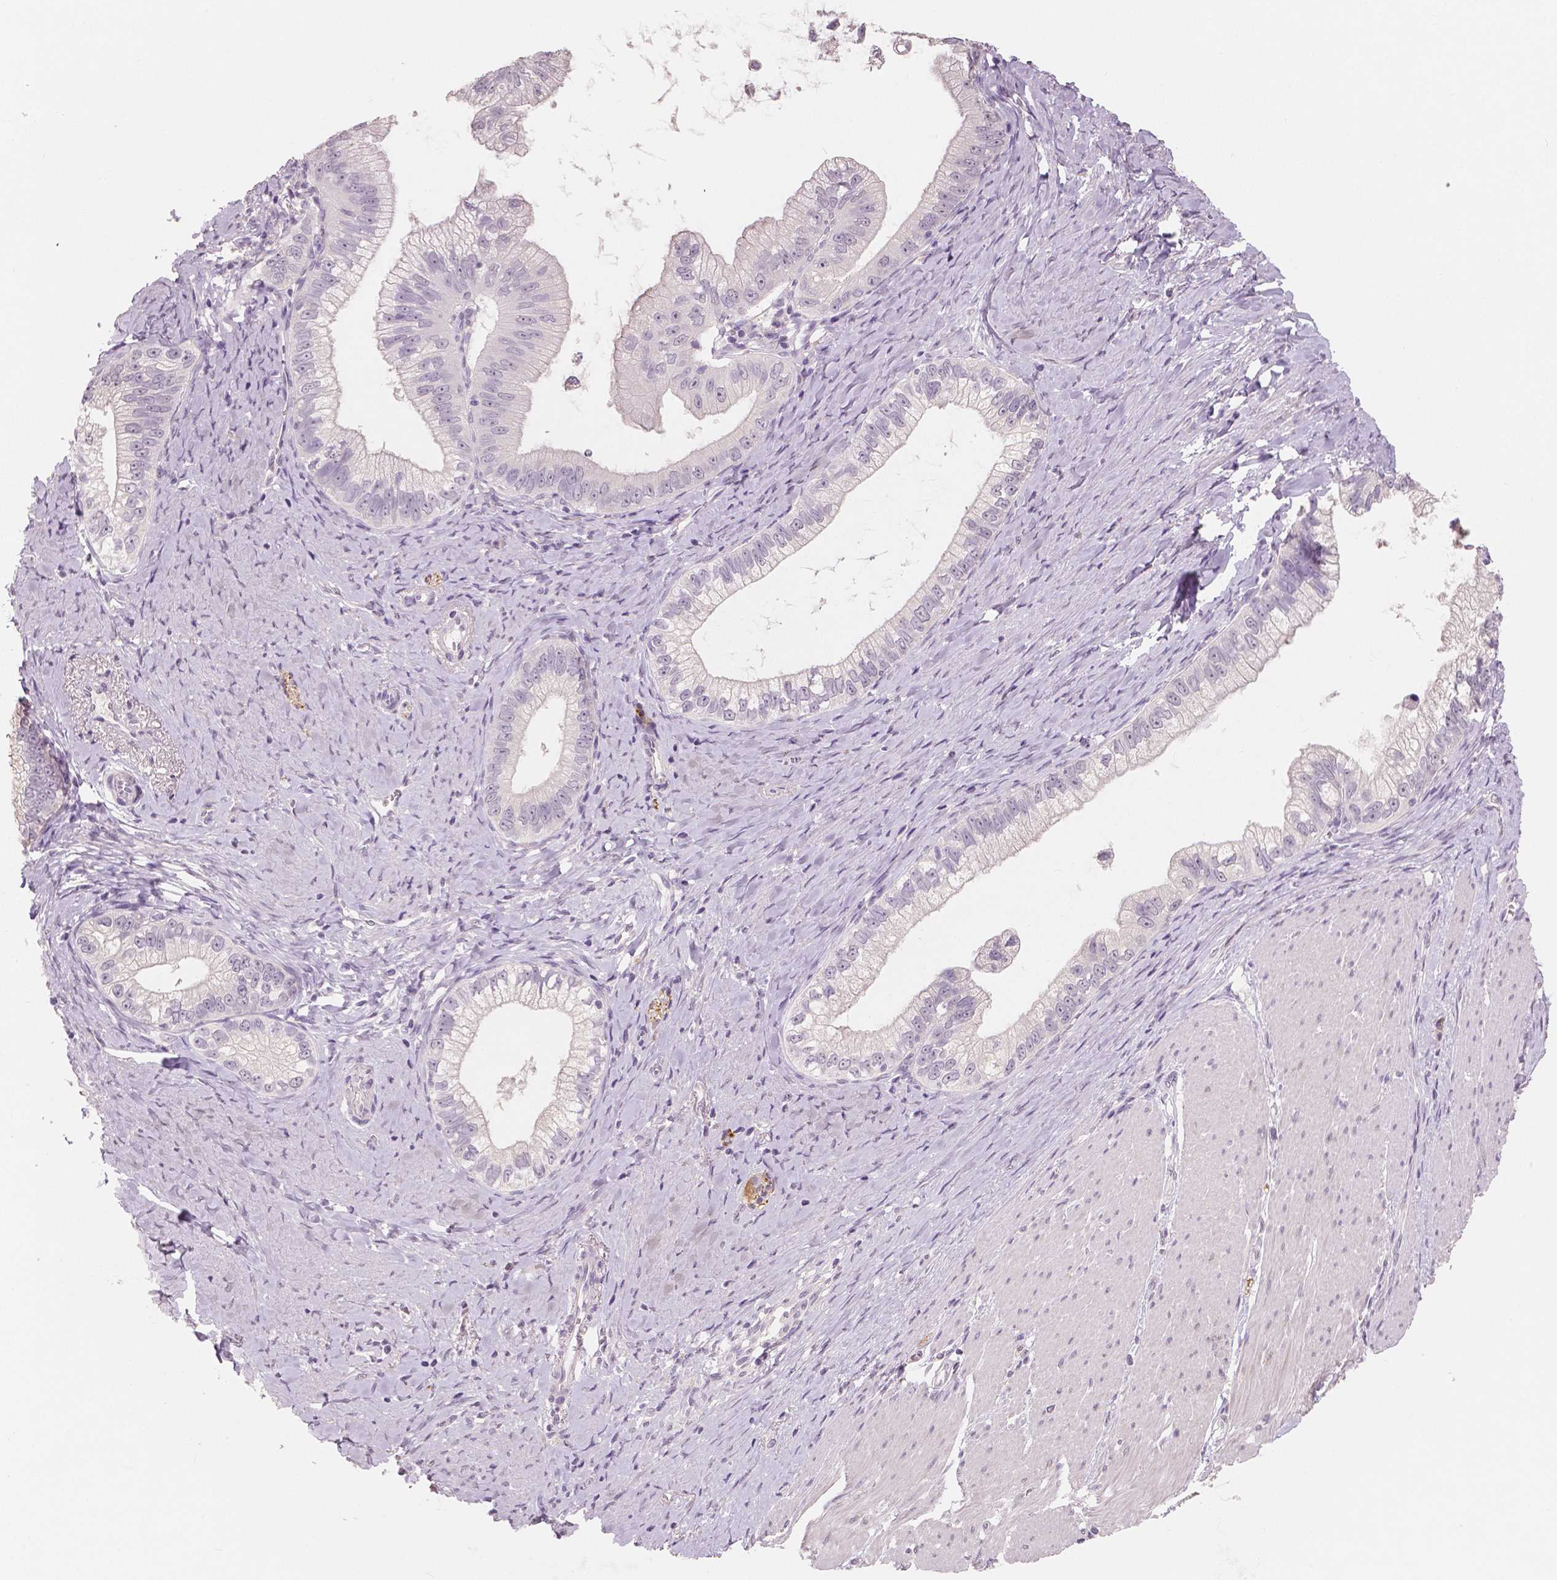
{"staining": {"intensity": "negative", "quantity": "none", "location": "none"}, "tissue": "pancreatic cancer", "cell_type": "Tumor cells", "image_type": "cancer", "snomed": [{"axis": "morphology", "description": "Adenocarcinoma, NOS"}, {"axis": "topography", "description": "Pancreas"}], "caption": "Tumor cells show no significant protein staining in adenocarcinoma (pancreatic).", "gene": "NECAB1", "patient": {"sex": "male", "age": 70}}